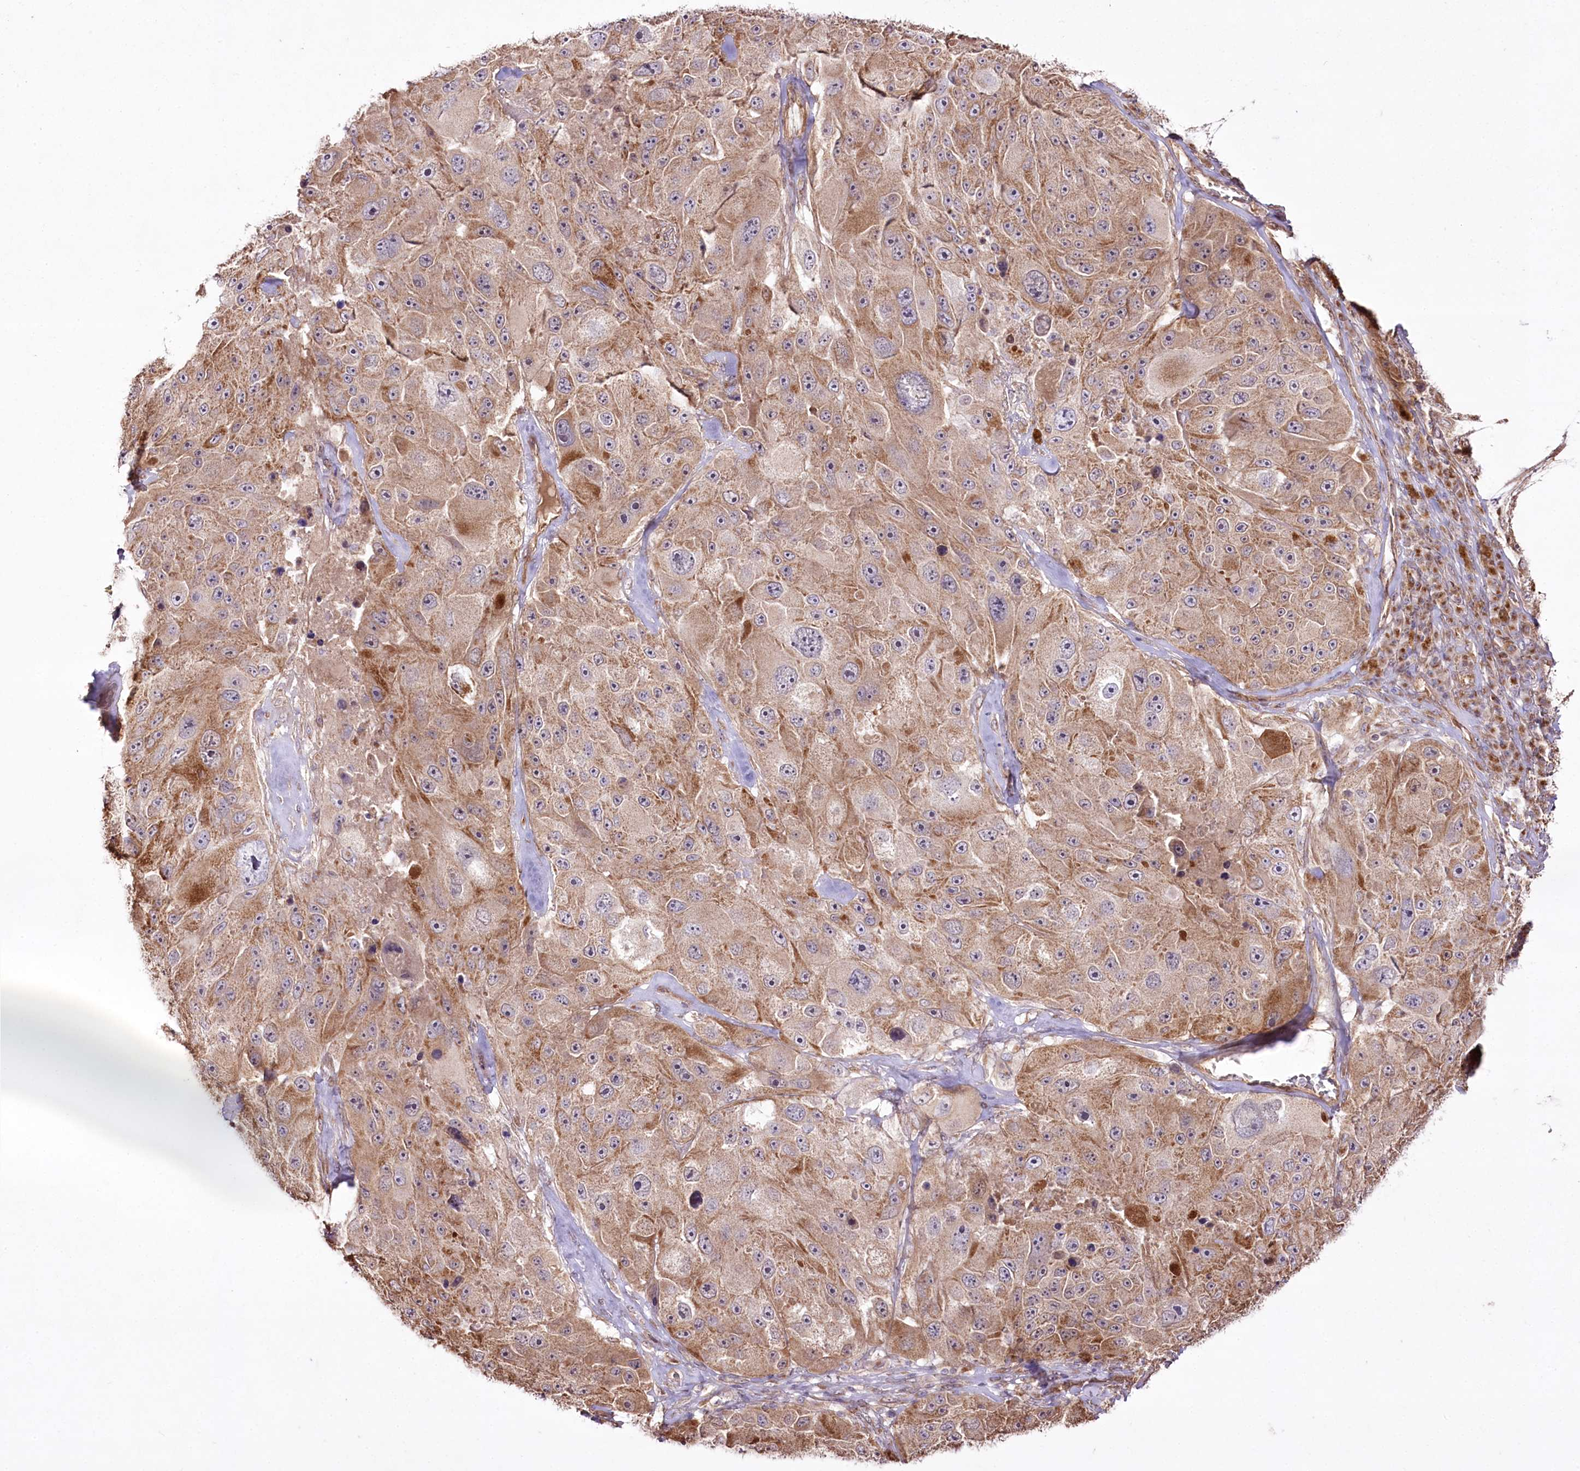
{"staining": {"intensity": "moderate", "quantity": ">75%", "location": "cytoplasmic/membranous"}, "tissue": "melanoma", "cell_type": "Tumor cells", "image_type": "cancer", "snomed": [{"axis": "morphology", "description": "Malignant melanoma, Metastatic site"}, {"axis": "topography", "description": "Lymph node"}], "caption": "Human melanoma stained with a protein marker displays moderate staining in tumor cells.", "gene": "REXO2", "patient": {"sex": "male", "age": 62}}